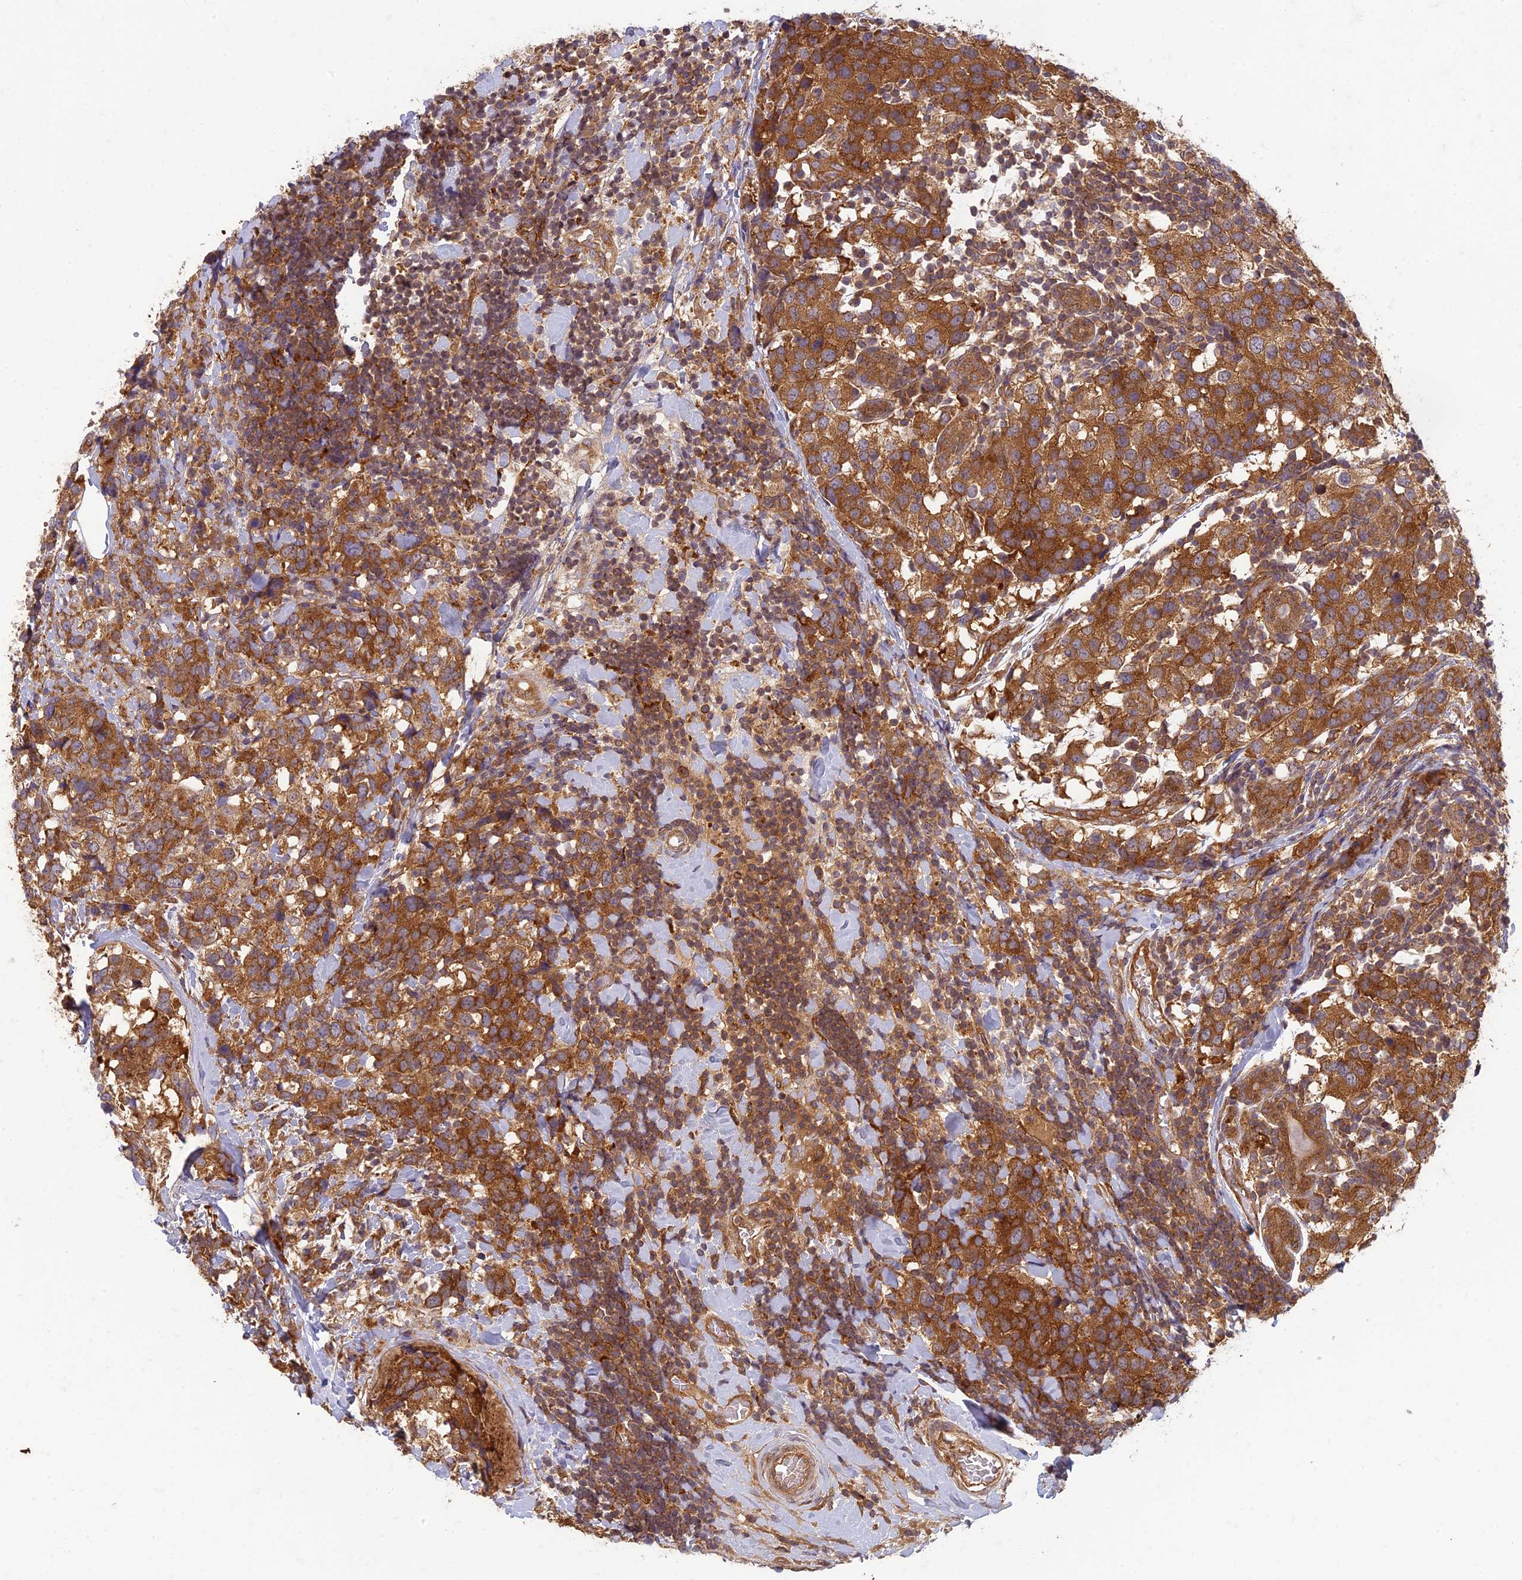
{"staining": {"intensity": "strong", "quantity": ">75%", "location": "cytoplasmic/membranous"}, "tissue": "breast cancer", "cell_type": "Tumor cells", "image_type": "cancer", "snomed": [{"axis": "morphology", "description": "Lobular carcinoma"}, {"axis": "topography", "description": "Breast"}], "caption": "Human lobular carcinoma (breast) stained with a protein marker shows strong staining in tumor cells.", "gene": "TCF25", "patient": {"sex": "female", "age": 59}}